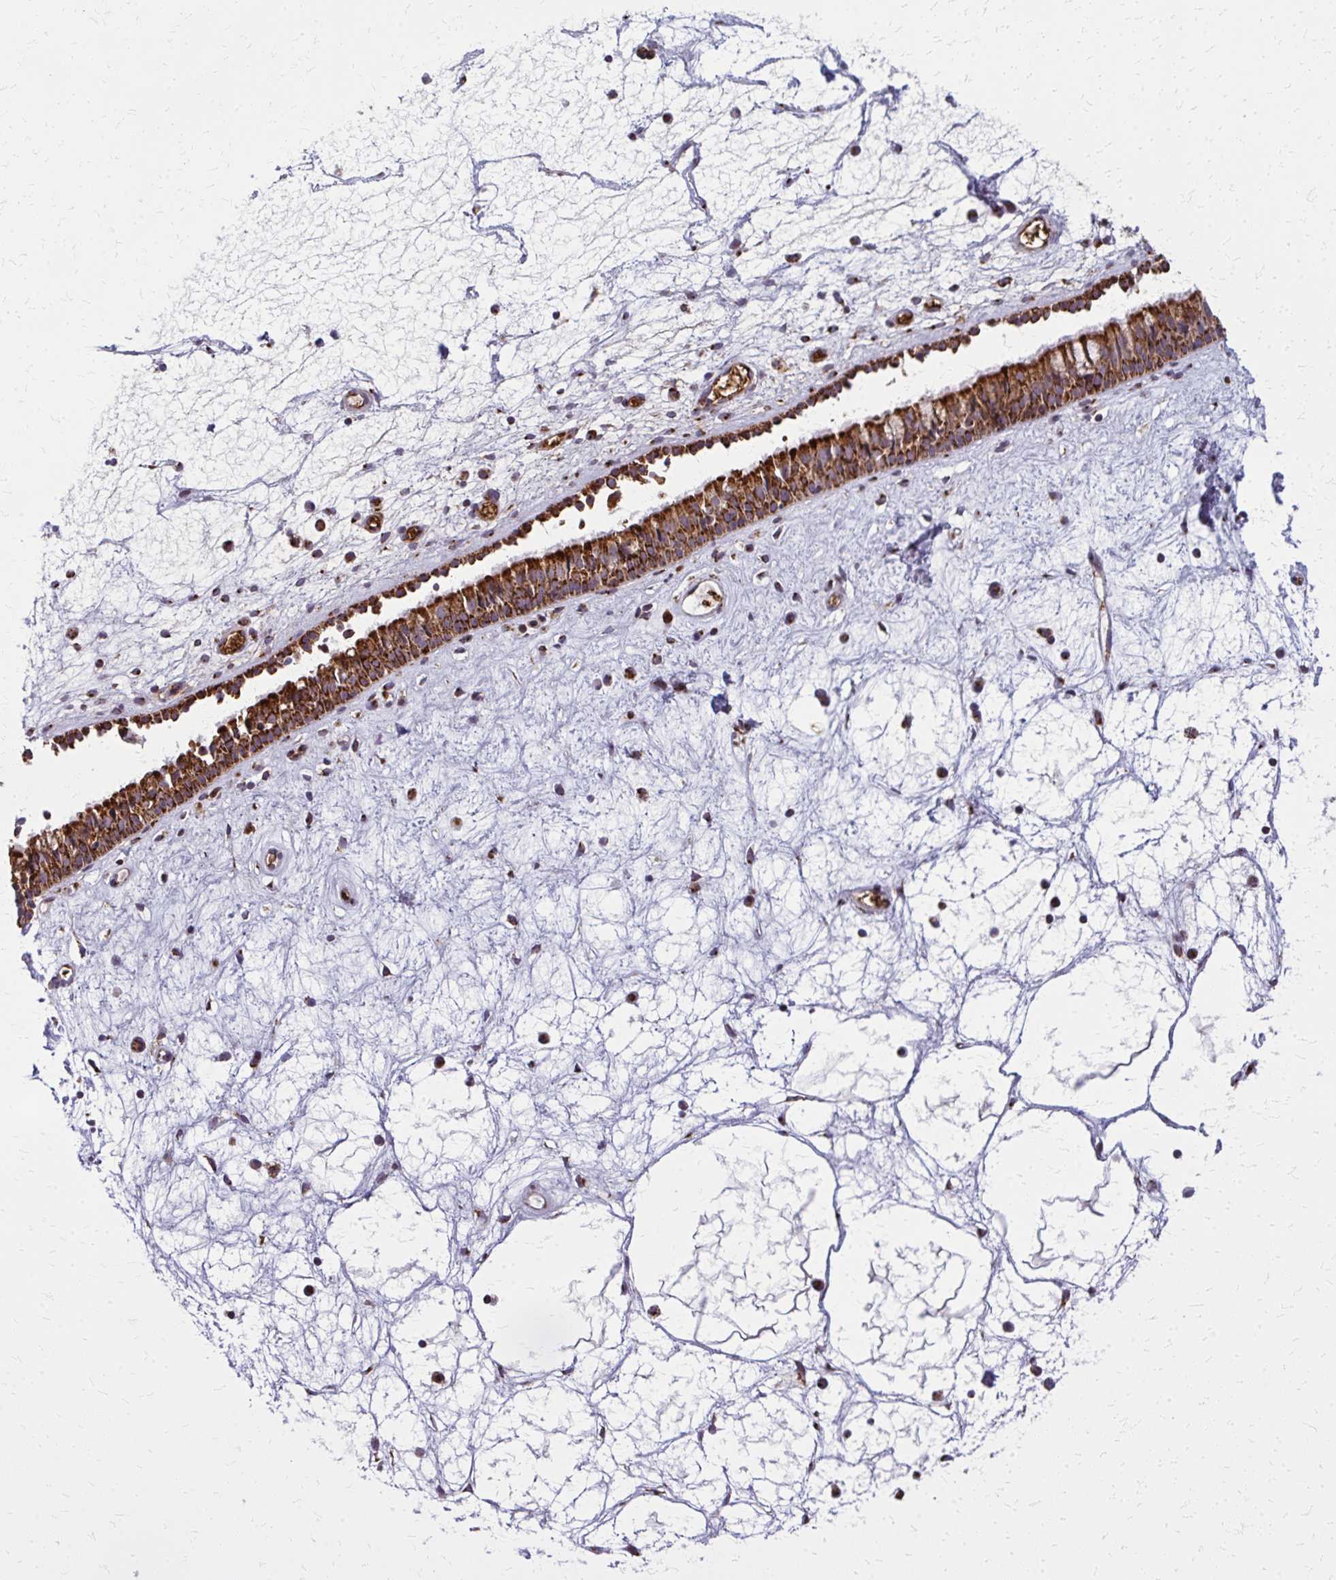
{"staining": {"intensity": "strong", "quantity": ">75%", "location": "cytoplasmic/membranous"}, "tissue": "nasopharynx", "cell_type": "Respiratory epithelial cells", "image_type": "normal", "snomed": [{"axis": "morphology", "description": "Normal tissue, NOS"}, {"axis": "topography", "description": "Nasopharynx"}], "caption": "An image showing strong cytoplasmic/membranous staining in about >75% of respiratory epithelial cells in unremarkable nasopharynx, as visualized by brown immunohistochemical staining.", "gene": "MCCC1", "patient": {"sex": "male", "age": 69}}